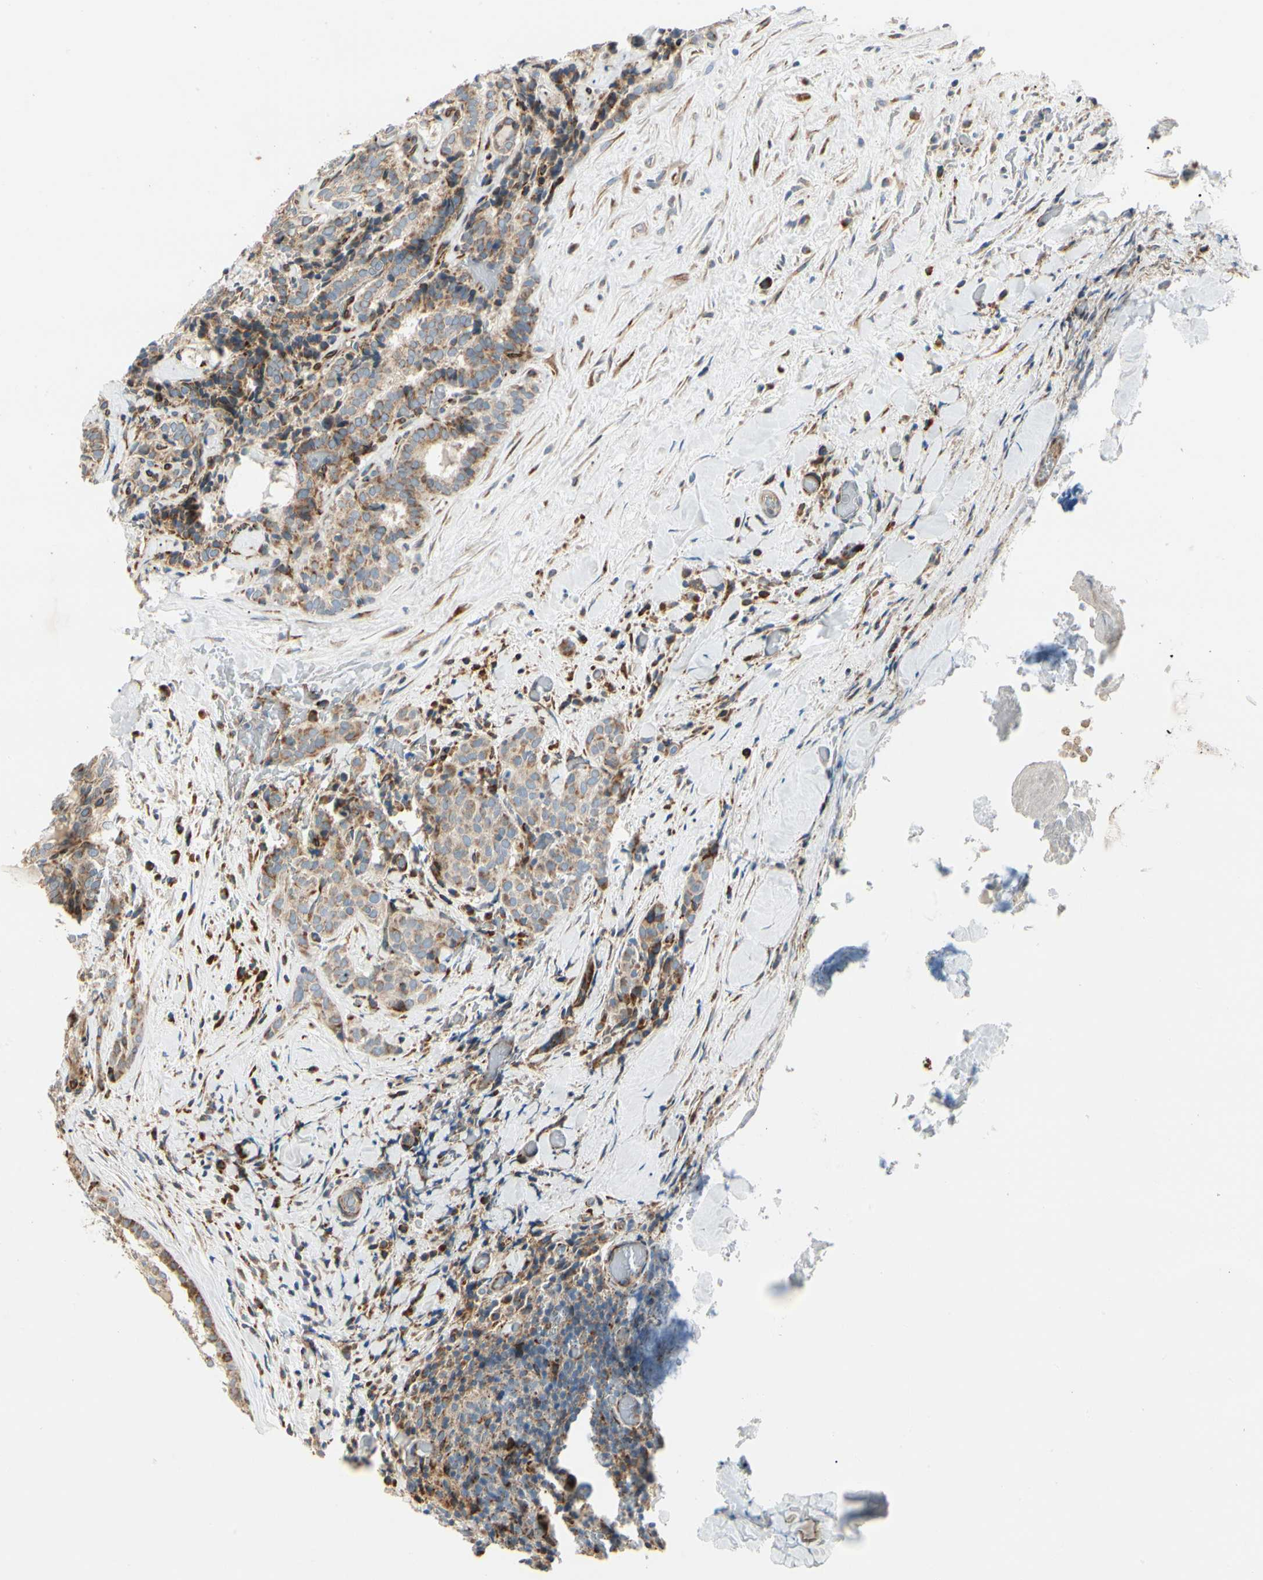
{"staining": {"intensity": "moderate", "quantity": ">75%", "location": "cytoplasmic/membranous"}, "tissue": "thyroid cancer", "cell_type": "Tumor cells", "image_type": "cancer", "snomed": [{"axis": "morphology", "description": "Normal tissue, NOS"}, {"axis": "morphology", "description": "Papillary adenocarcinoma, NOS"}, {"axis": "topography", "description": "Thyroid gland"}], "caption": "A histopathology image showing moderate cytoplasmic/membranous positivity in approximately >75% of tumor cells in papillary adenocarcinoma (thyroid), as visualized by brown immunohistochemical staining.", "gene": "MRPL9", "patient": {"sex": "female", "age": 30}}